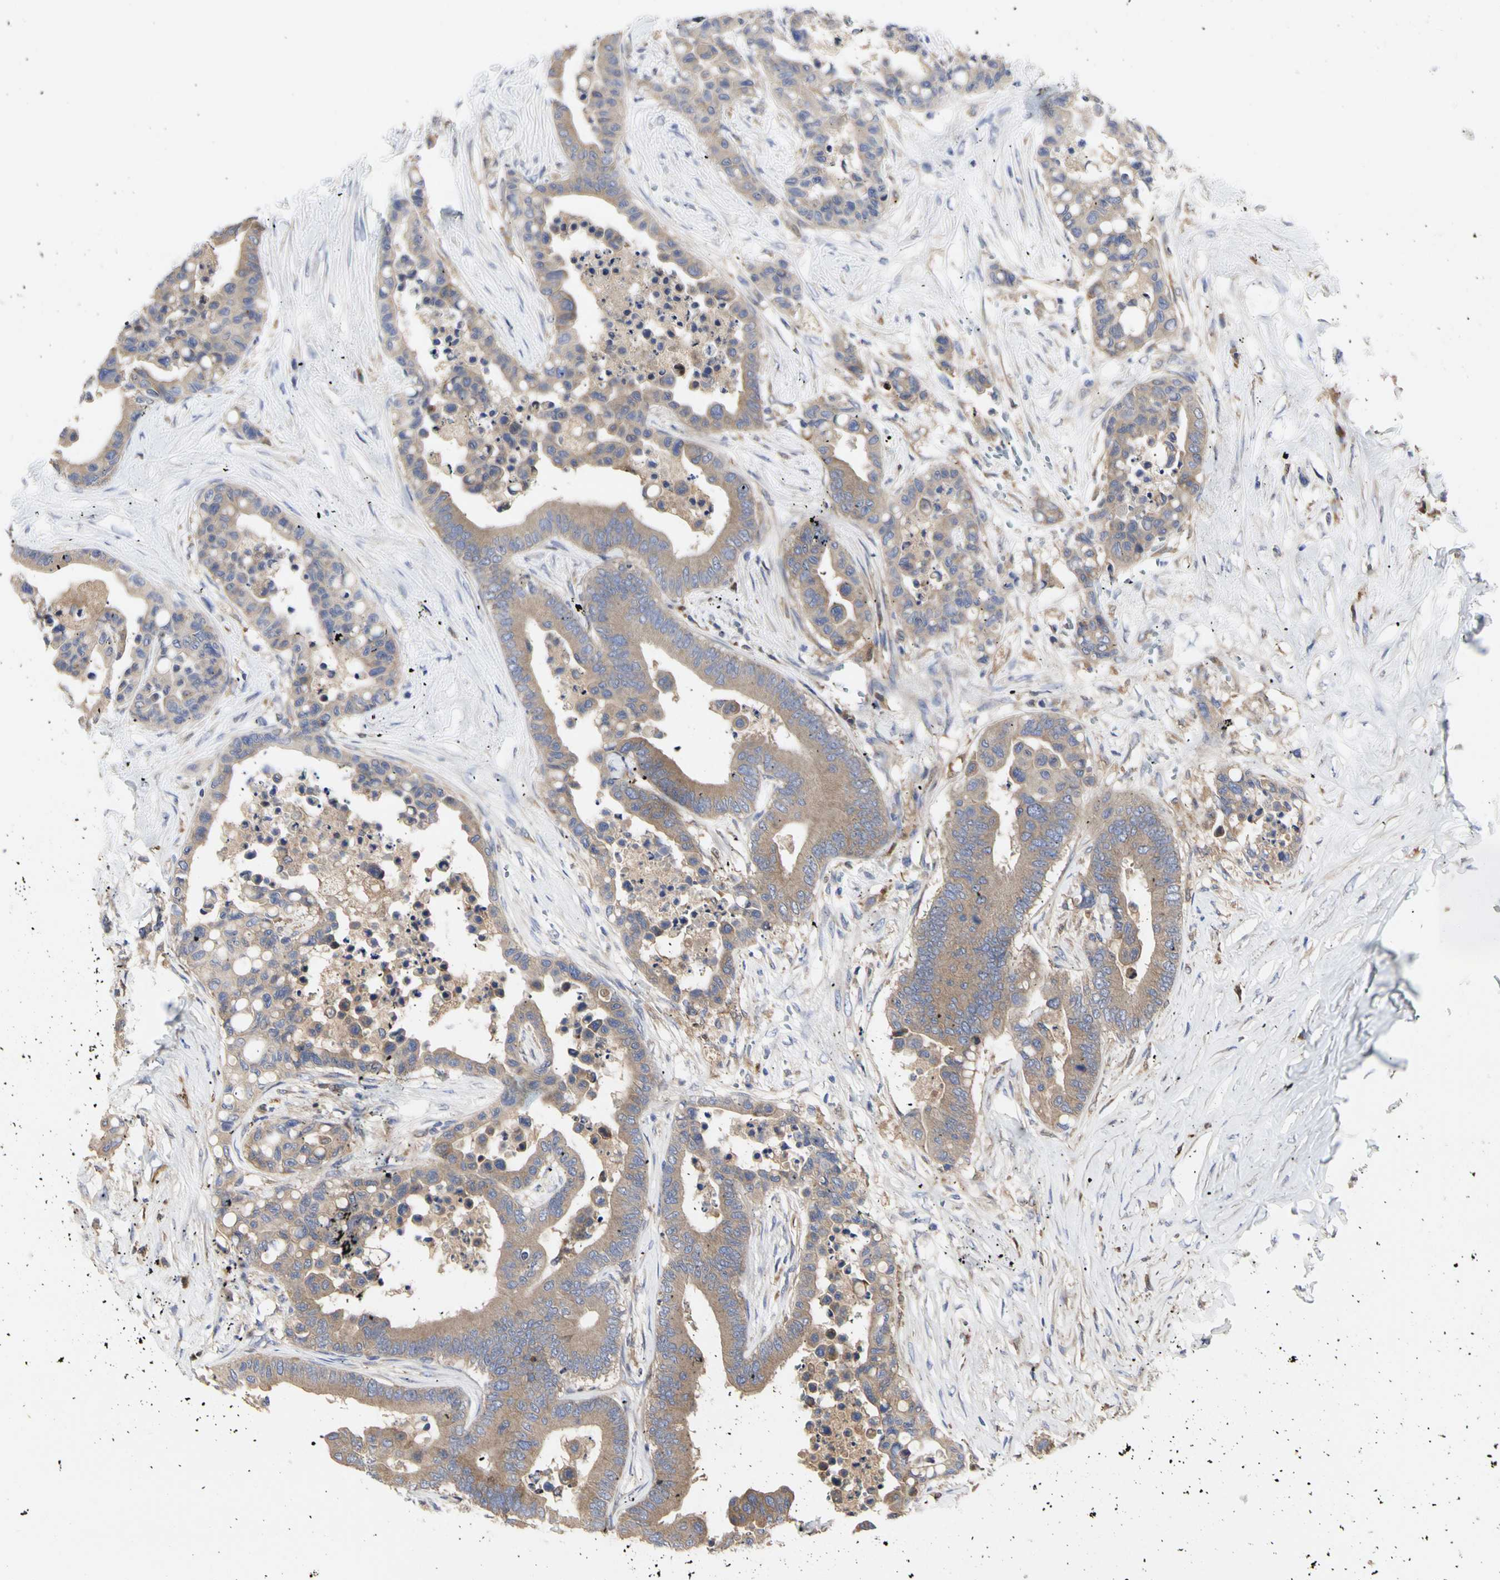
{"staining": {"intensity": "weak", "quantity": ">75%", "location": "cytoplasmic/membranous"}, "tissue": "colorectal cancer", "cell_type": "Tumor cells", "image_type": "cancer", "snomed": [{"axis": "morphology", "description": "Normal tissue, NOS"}, {"axis": "morphology", "description": "Adenocarcinoma, NOS"}, {"axis": "topography", "description": "Colon"}], "caption": "This histopathology image exhibits IHC staining of colorectal adenocarcinoma, with low weak cytoplasmic/membranous positivity in about >75% of tumor cells.", "gene": "C3orf52", "patient": {"sex": "male", "age": 82}}